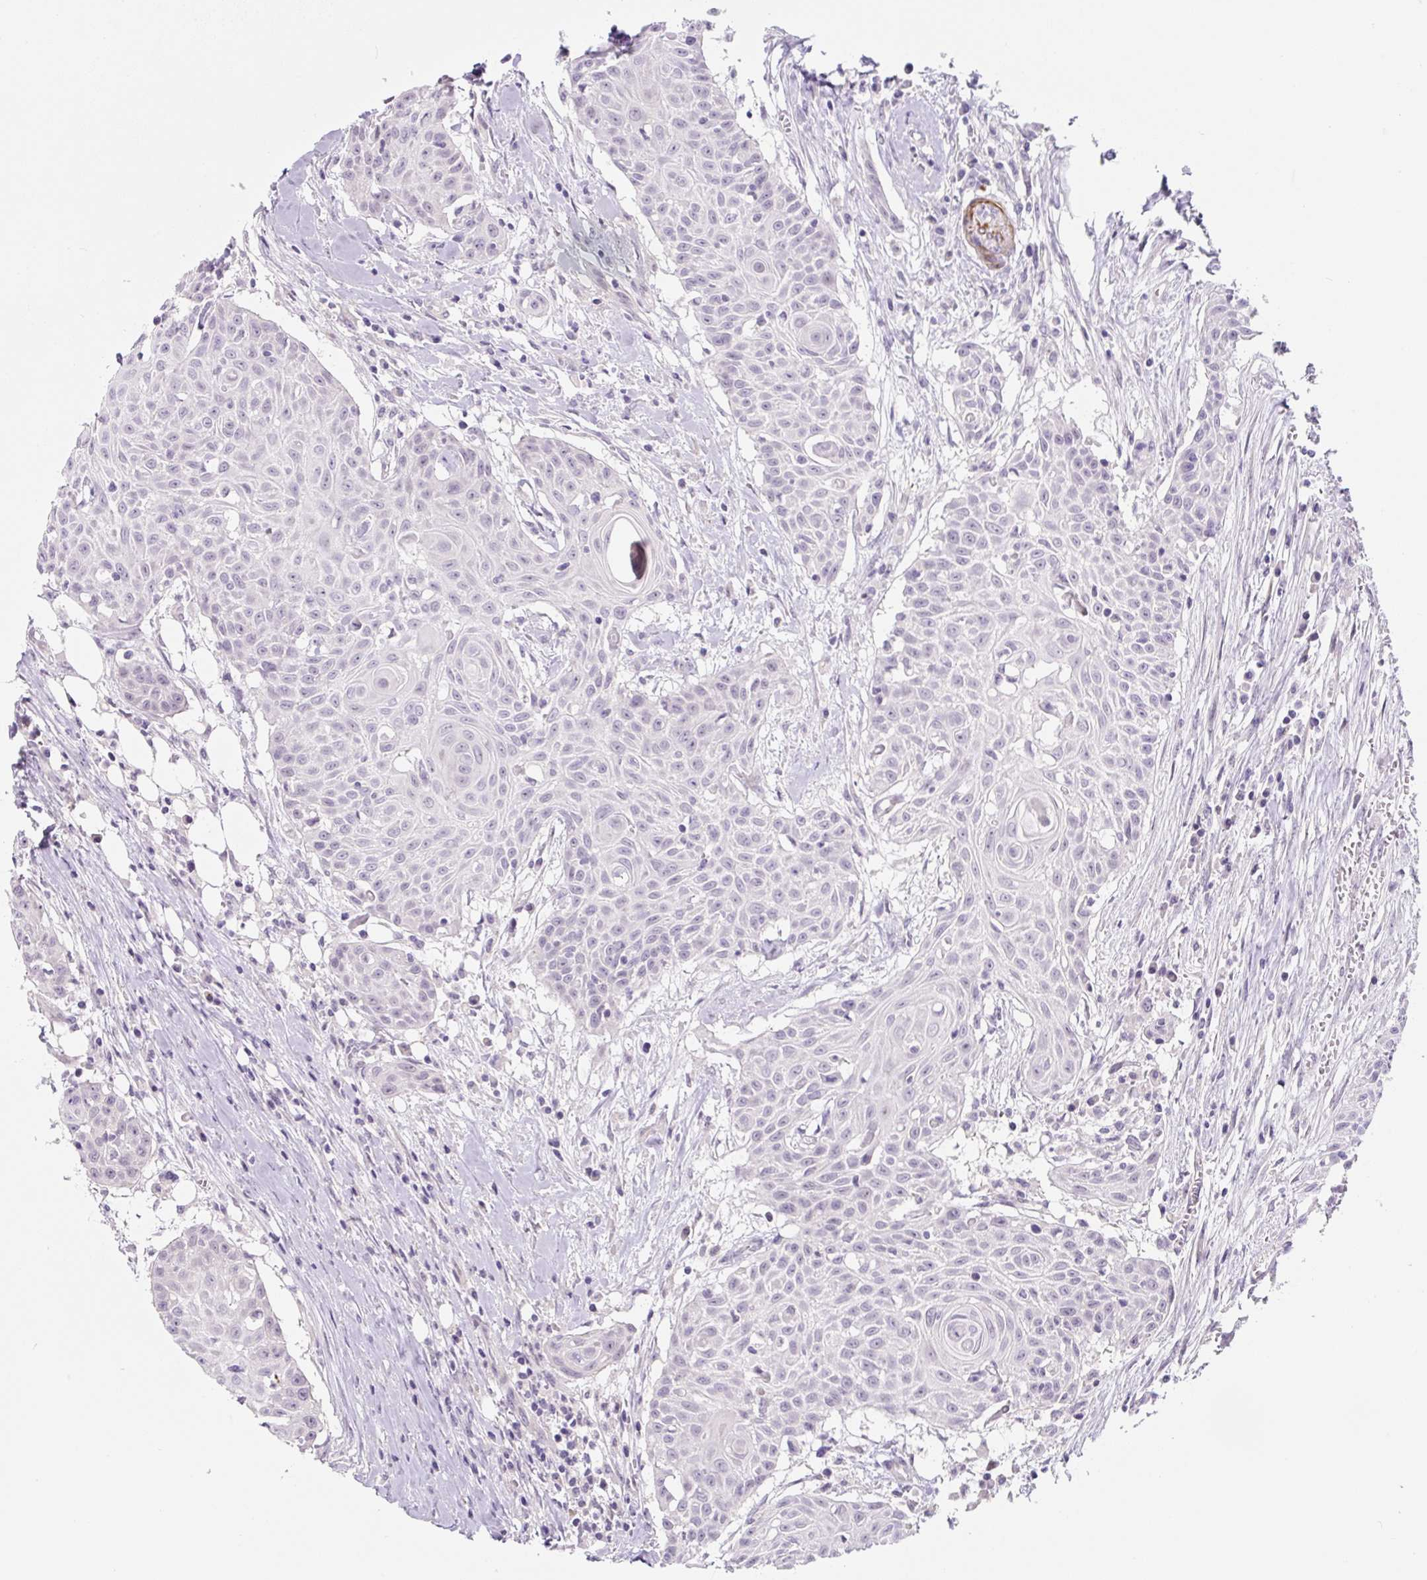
{"staining": {"intensity": "negative", "quantity": "none", "location": "none"}, "tissue": "head and neck cancer", "cell_type": "Tumor cells", "image_type": "cancer", "snomed": [{"axis": "morphology", "description": "Squamous cell carcinoma, NOS"}, {"axis": "topography", "description": "Lymph node"}, {"axis": "topography", "description": "Salivary gland"}, {"axis": "topography", "description": "Head-Neck"}], "caption": "Tumor cells are negative for protein expression in human squamous cell carcinoma (head and neck). (IHC, brightfield microscopy, high magnification).", "gene": "CCL25", "patient": {"sex": "female", "age": 74}}